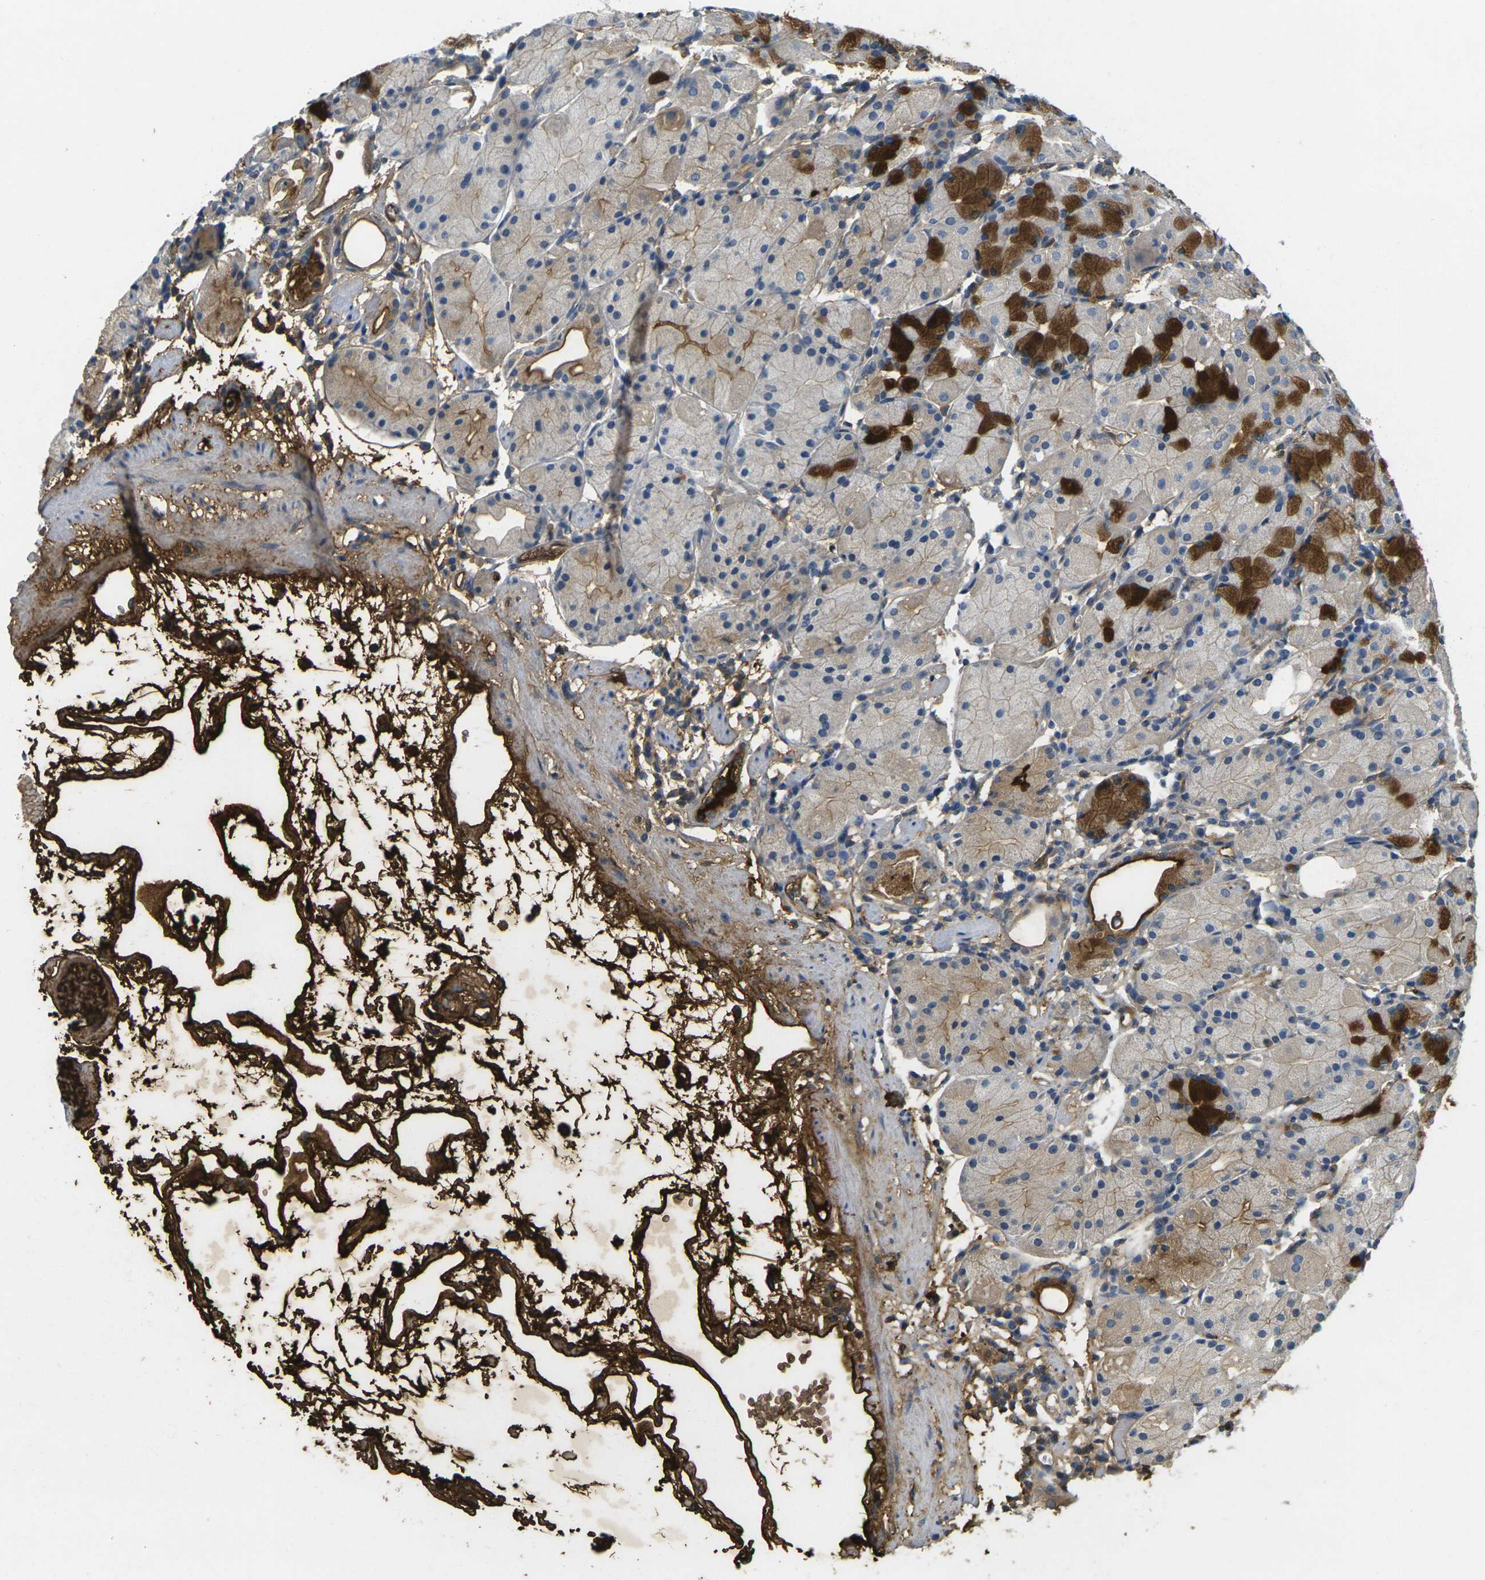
{"staining": {"intensity": "strong", "quantity": "25%-75%", "location": "cytoplasmic/membranous"}, "tissue": "stomach", "cell_type": "Glandular cells", "image_type": "normal", "snomed": [{"axis": "morphology", "description": "Normal tissue, NOS"}, {"axis": "topography", "description": "Stomach"}, {"axis": "topography", "description": "Stomach, lower"}], "caption": "Glandular cells show high levels of strong cytoplasmic/membranous staining in about 25%-75% of cells in normal stomach.", "gene": "PLCD1", "patient": {"sex": "female", "age": 75}}